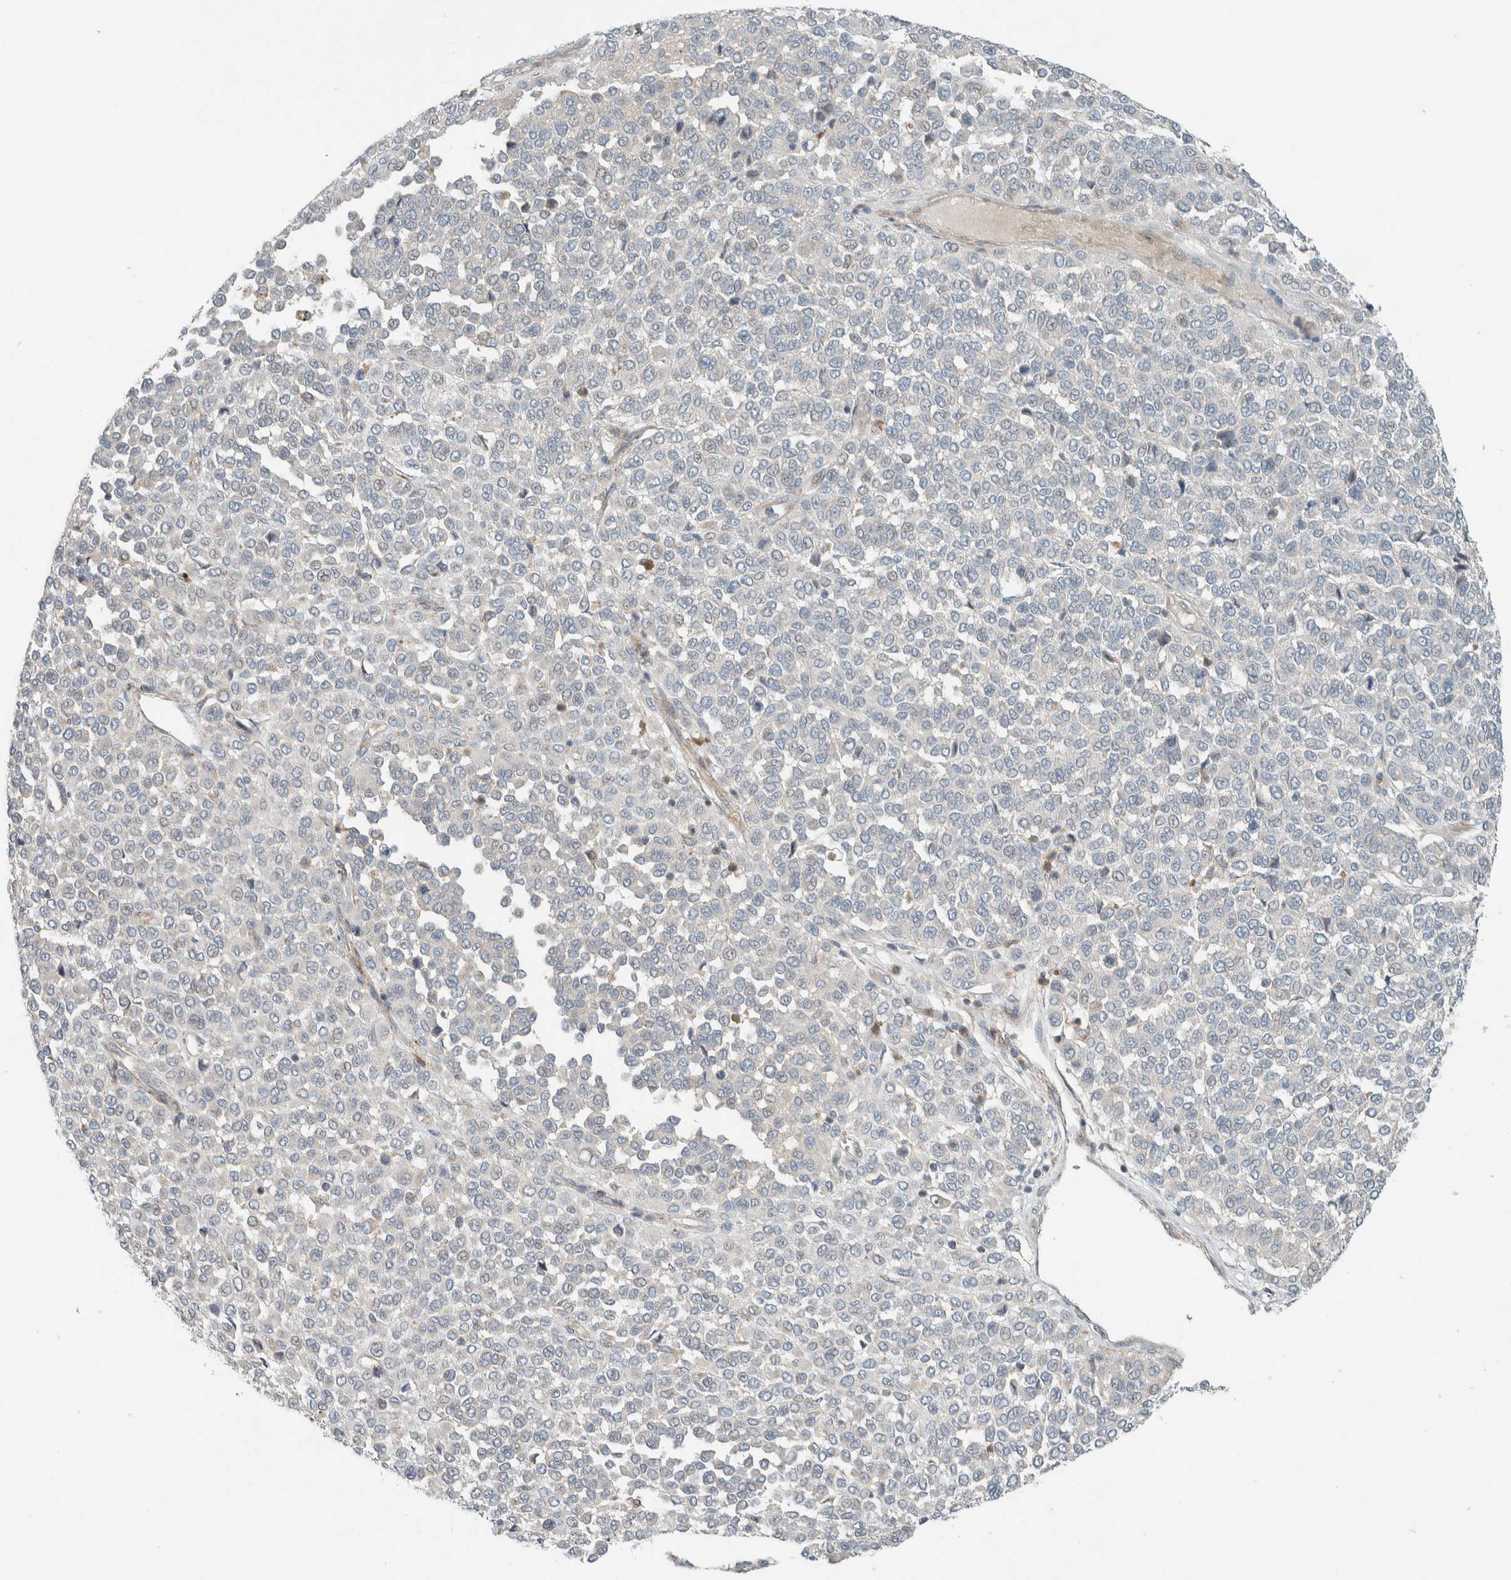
{"staining": {"intensity": "negative", "quantity": "none", "location": "none"}, "tissue": "melanoma", "cell_type": "Tumor cells", "image_type": "cancer", "snomed": [{"axis": "morphology", "description": "Malignant melanoma, Metastatic site"}, {"axis": "topography", "description": "Pancreas"}], "caption": "High magnification brightfield microscopy of melanoma stained with DAB (3,3'-diaminobenzidine) (brown) and counterstained with hematoxylin (blue): tumor cells show no significant staining.", "gene": "SLFN12L", "patient": {"sex": "female", "age": 30}}